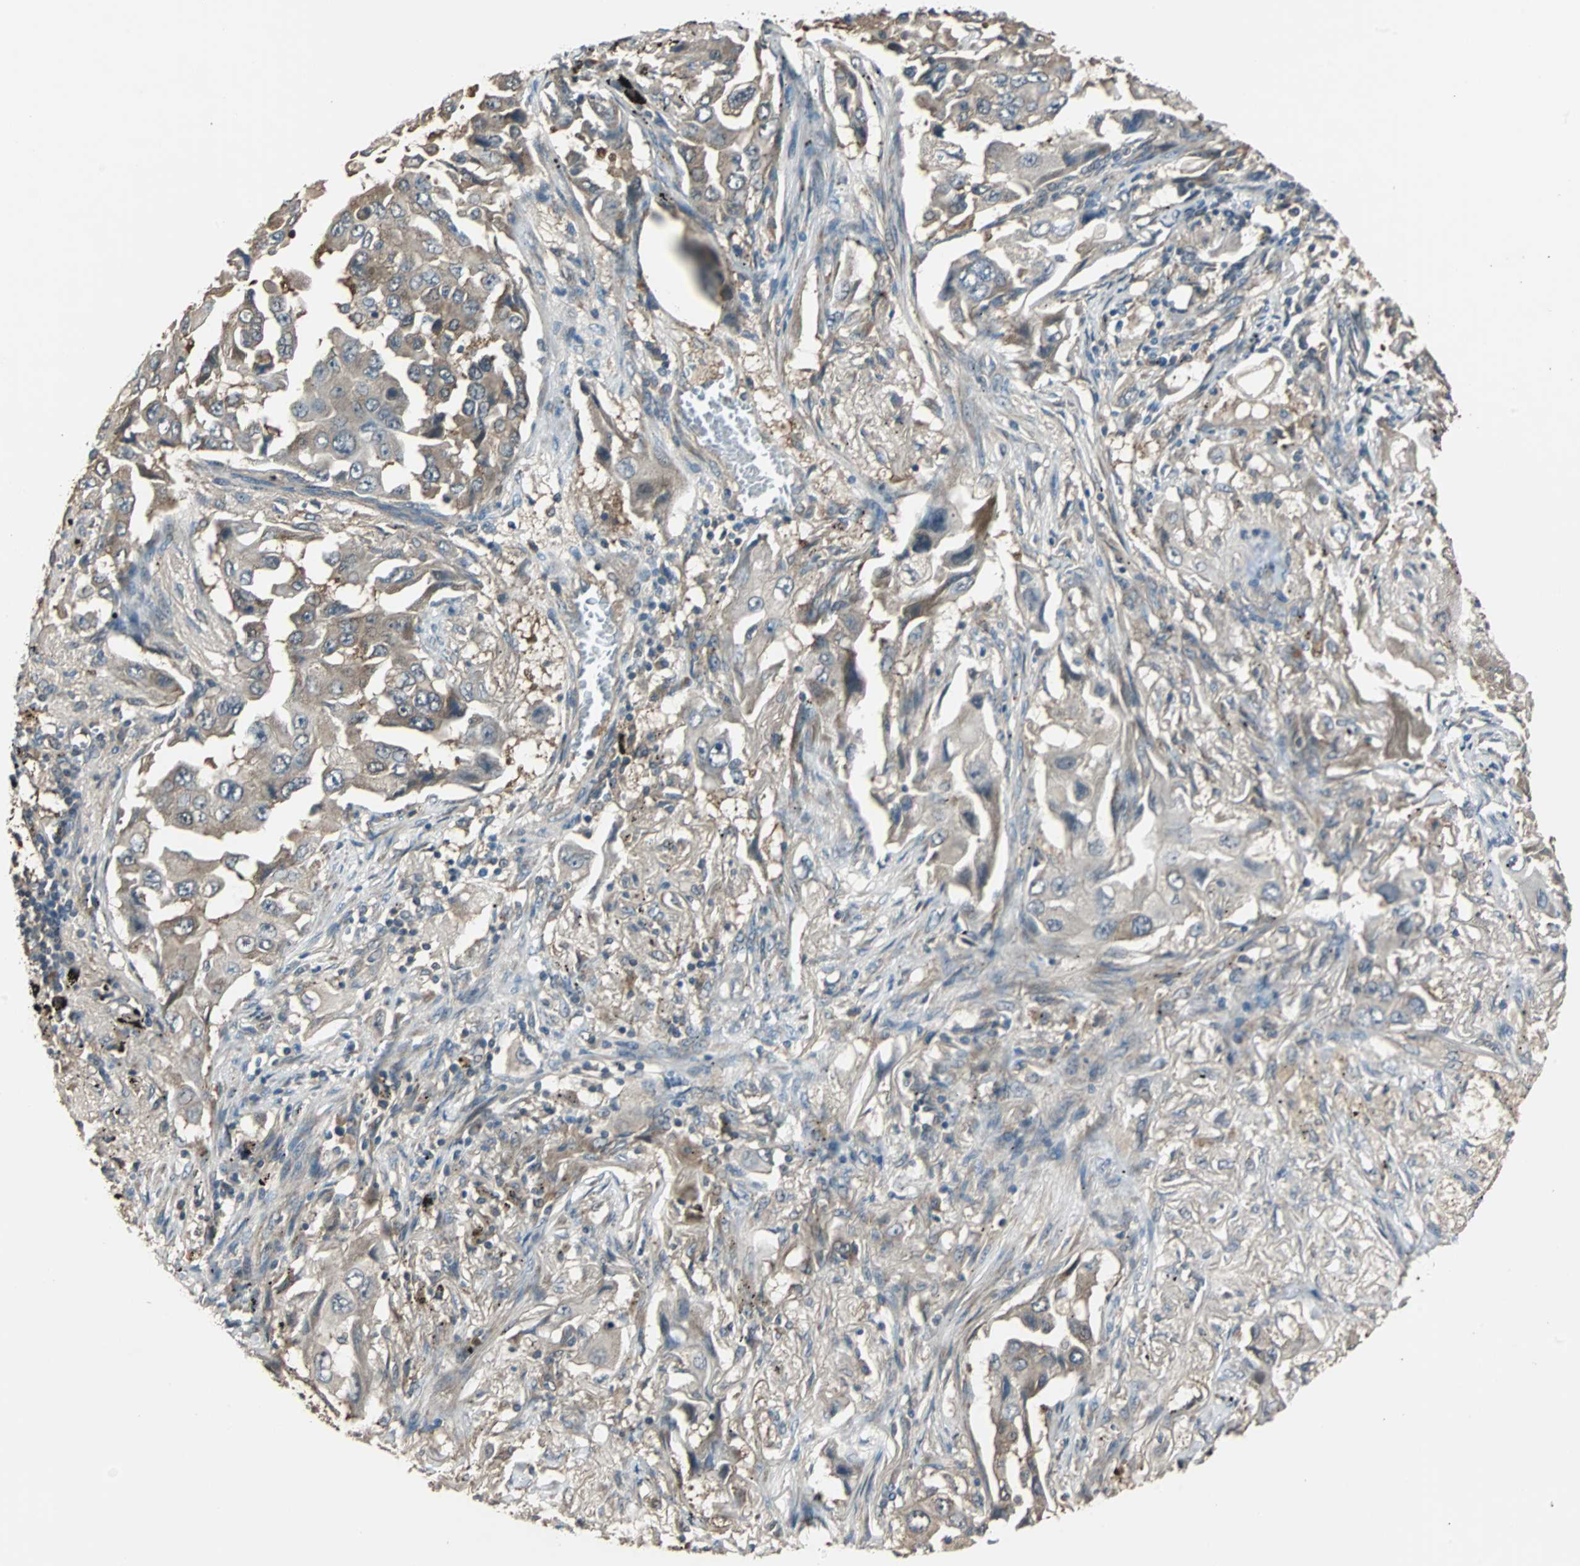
{"staining": {"intensity": "moderate", "quantity": "<25%", "location": "cytoplasmic/membranous"}, "tissue": "lung cancer", "cell_type": "Tumor cells", "image_type": "cancer", "snomed": [{"axis": "morphology", "description": "Adenocarcinoma, NOS"}, {"axis": "topography", "description": "Lung"}], "caption": "The histopathology image reveals a brown stain indicating the presence of a protein in the cytoplasmic/membranous of tumor cells in lung cancer (adenocarcinoma). (IHC, brightfield microscopy, high magnification).", "gene": "ABHD2", "patient": {"sex": "female", "age": 65}}